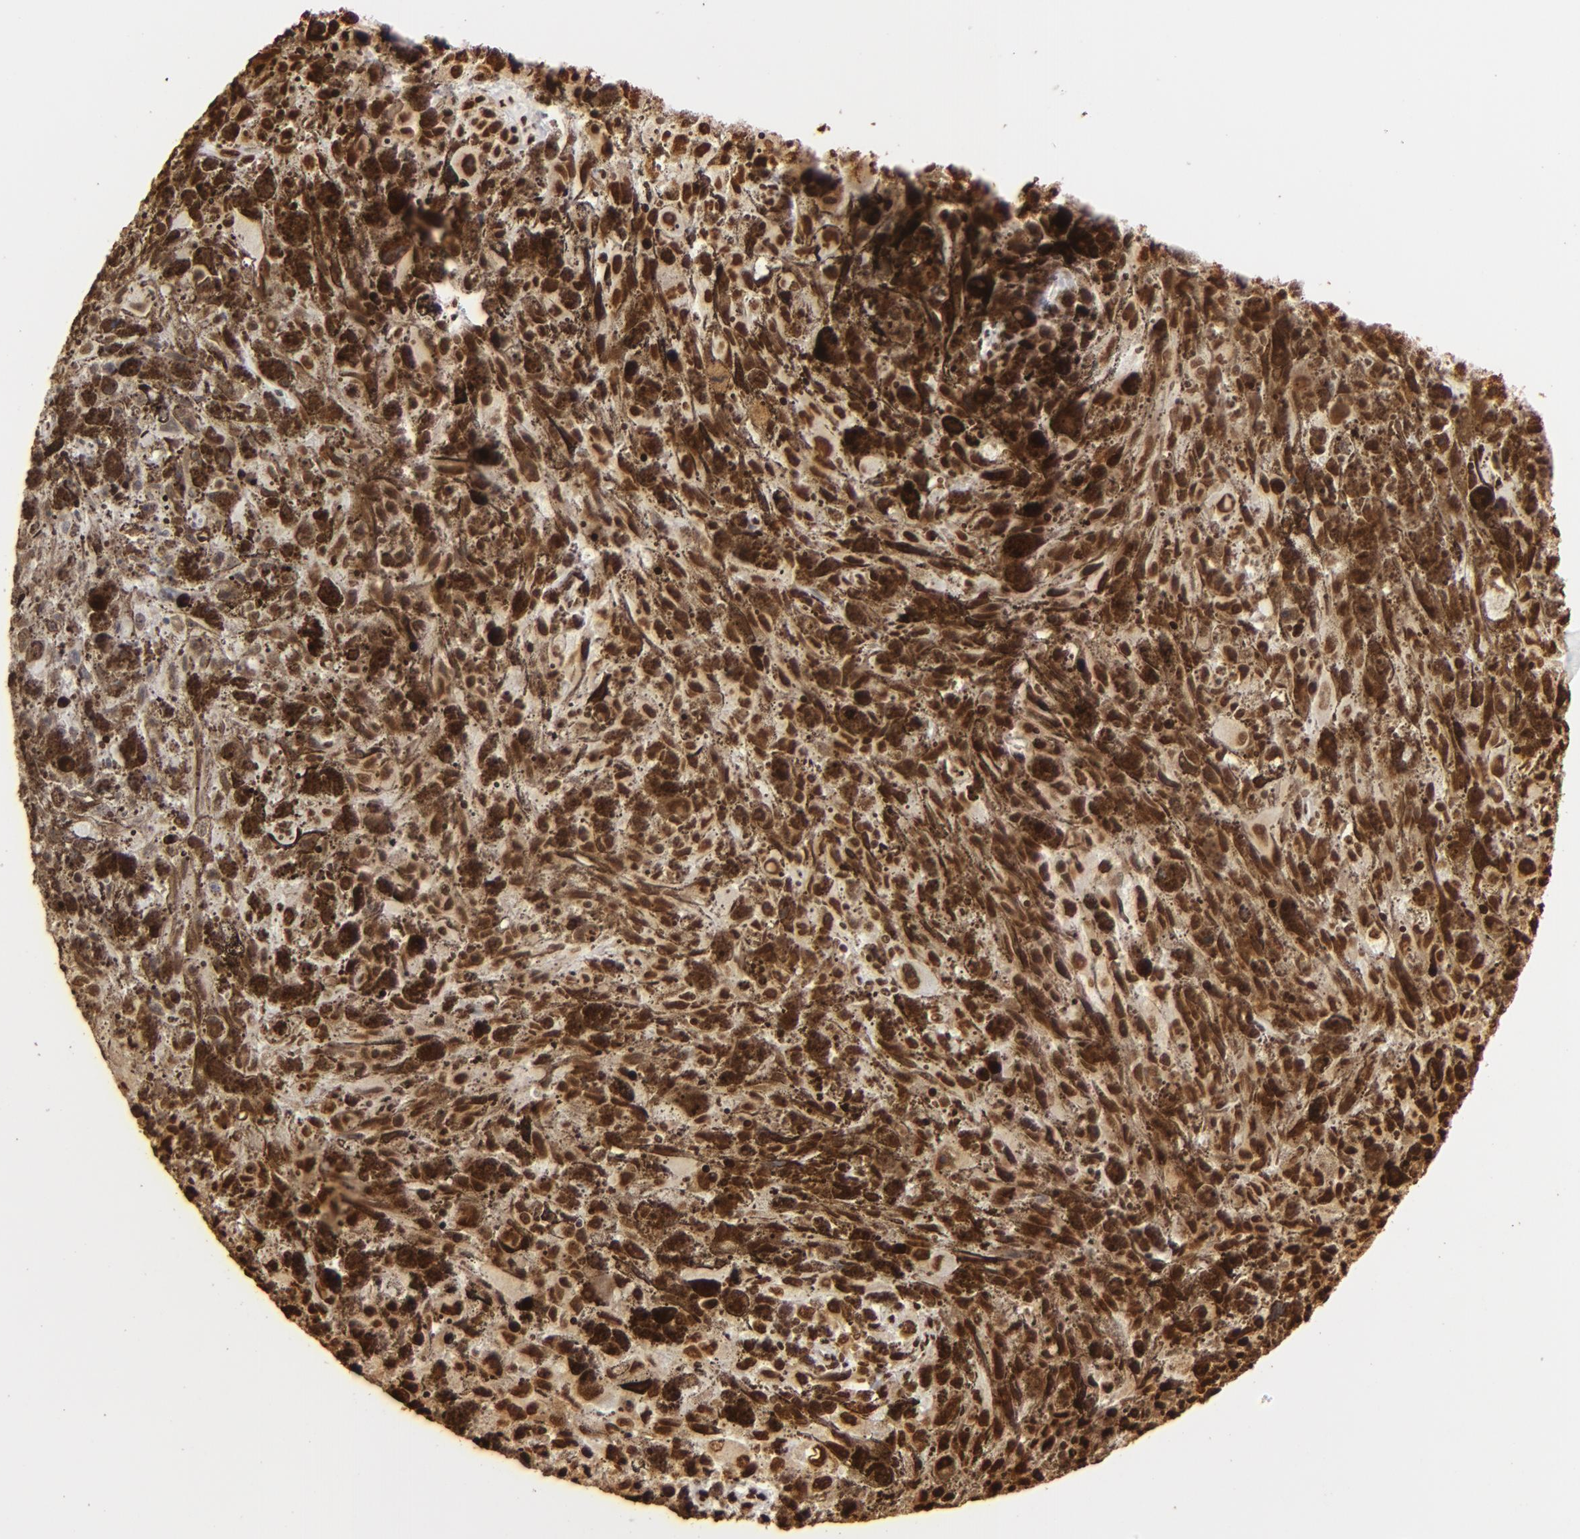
{"staining": {"intensity": "negative", "quantity": "none", "location": "none"}, "tissue": "melanoma", "cell_type": "Tumor cells", "image_type": "cancer", "snomed": [{"axis": "morphology", "description": "Malignant melanoma, NOS"}, {"axis": "topography", "description": "Skin"}], "caption": "There is no significant expression in tumor cells of melanoma. (Stains: DAB IHC with hematoxylin counter stain, Microscopy: brightfield microscopy at high magnification).", "gene": "ILF3", "patient": {"sex": "female", "age": 104}}